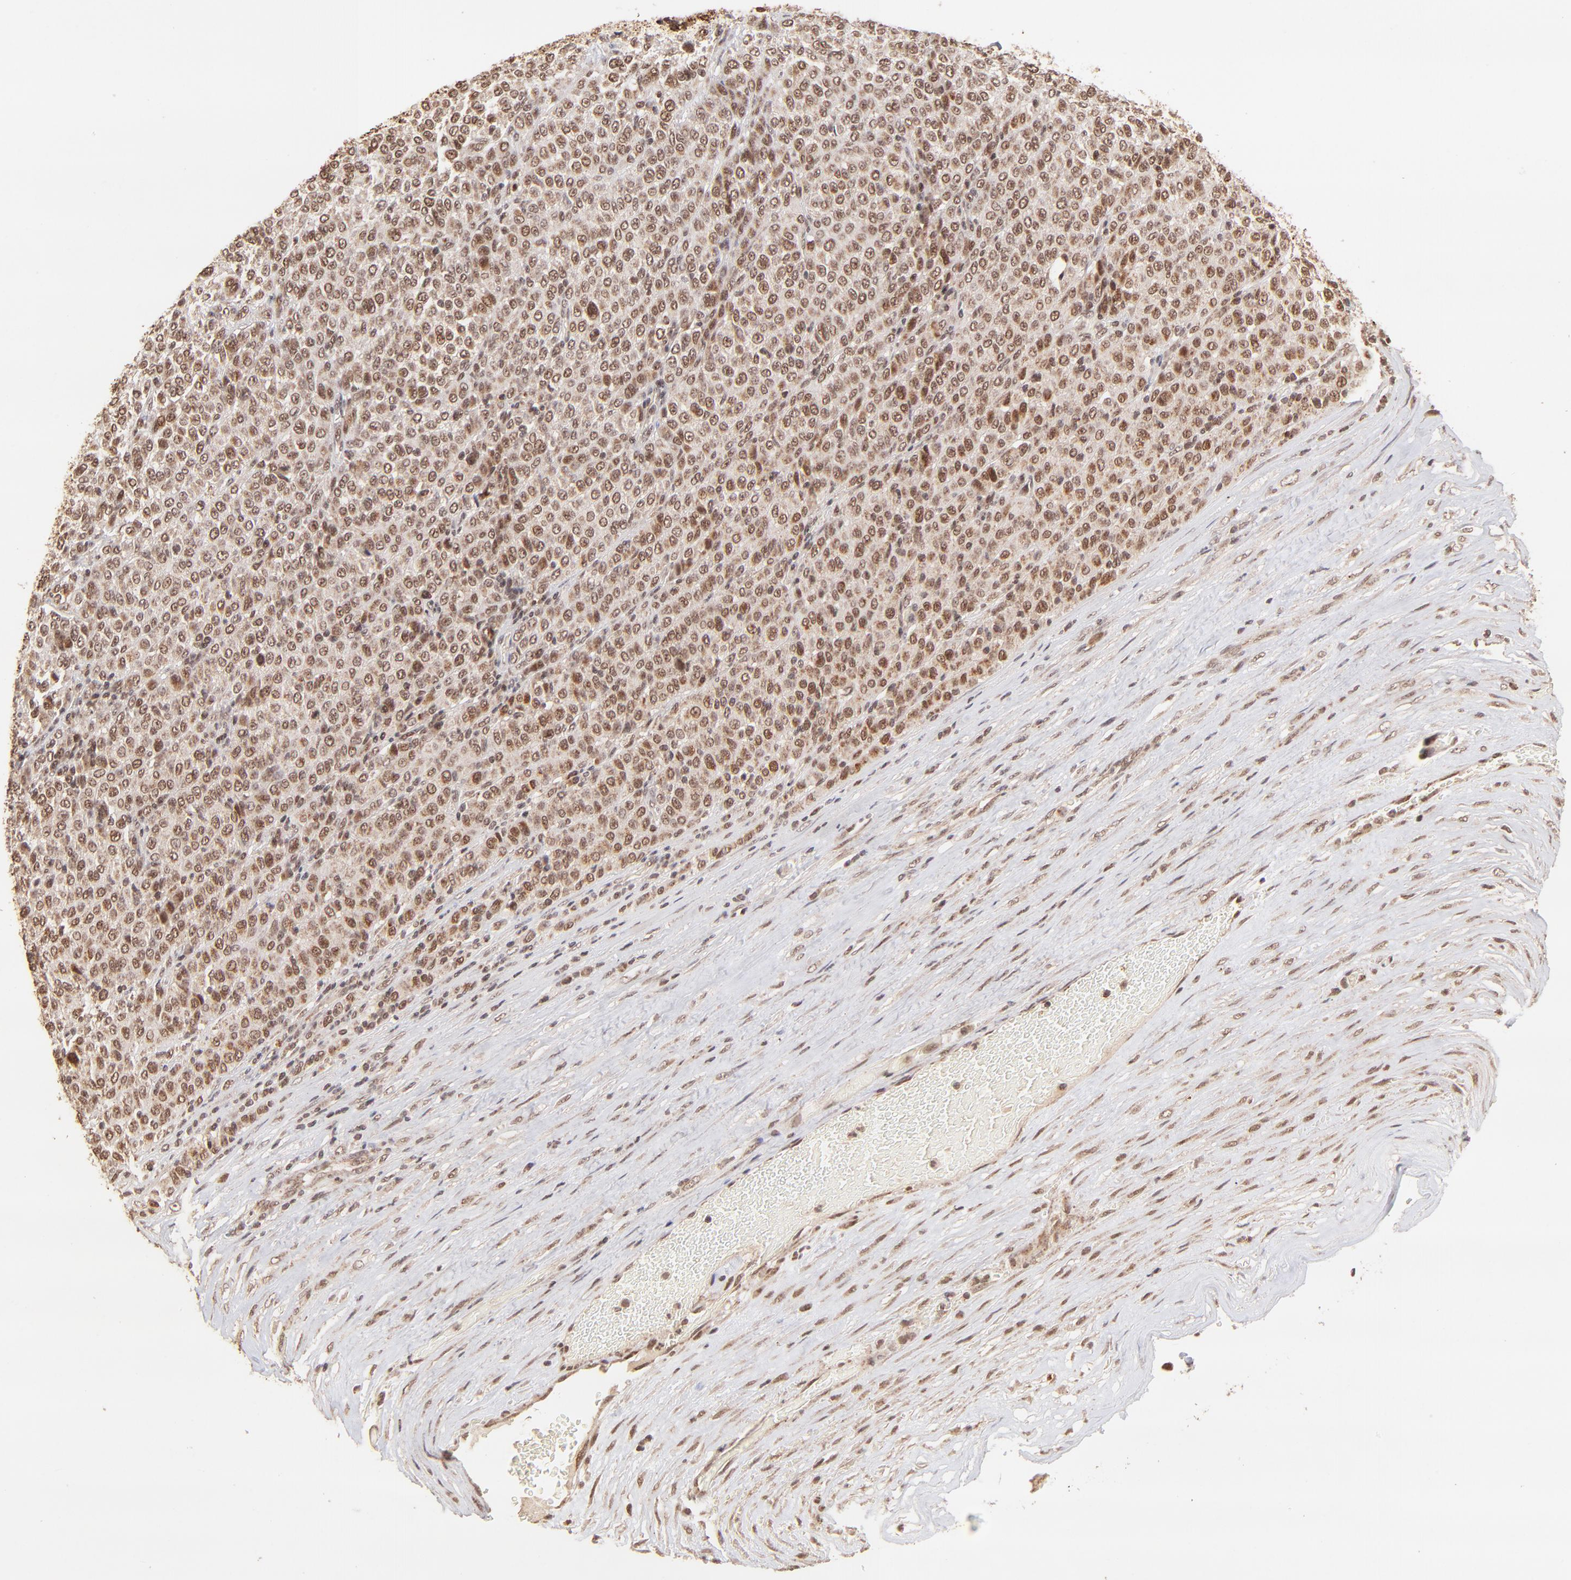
{"staining": {"intensity": "moderate", "quantity": ">75%", "location": "cytoplasmic/membranous,nuclear"}, "tissue": "melanoma", "cell_type": "Tumor cells", "image_type": "cancer", "snomed": [{"axis": "morphology", "description": "Malignant melanoma, Metastatic site"}, {"axis": "topography", "description": "Pancreas"}], "caption": "This micrograph reveals immunohistochemistry (IHC) staining of melanoma, with medium moderate cytoplasmic/membranous and nuclear positivity in about >75% of tumor cells.", "gene": "MED15", "patient": {"sex": "female", "age": 30}}